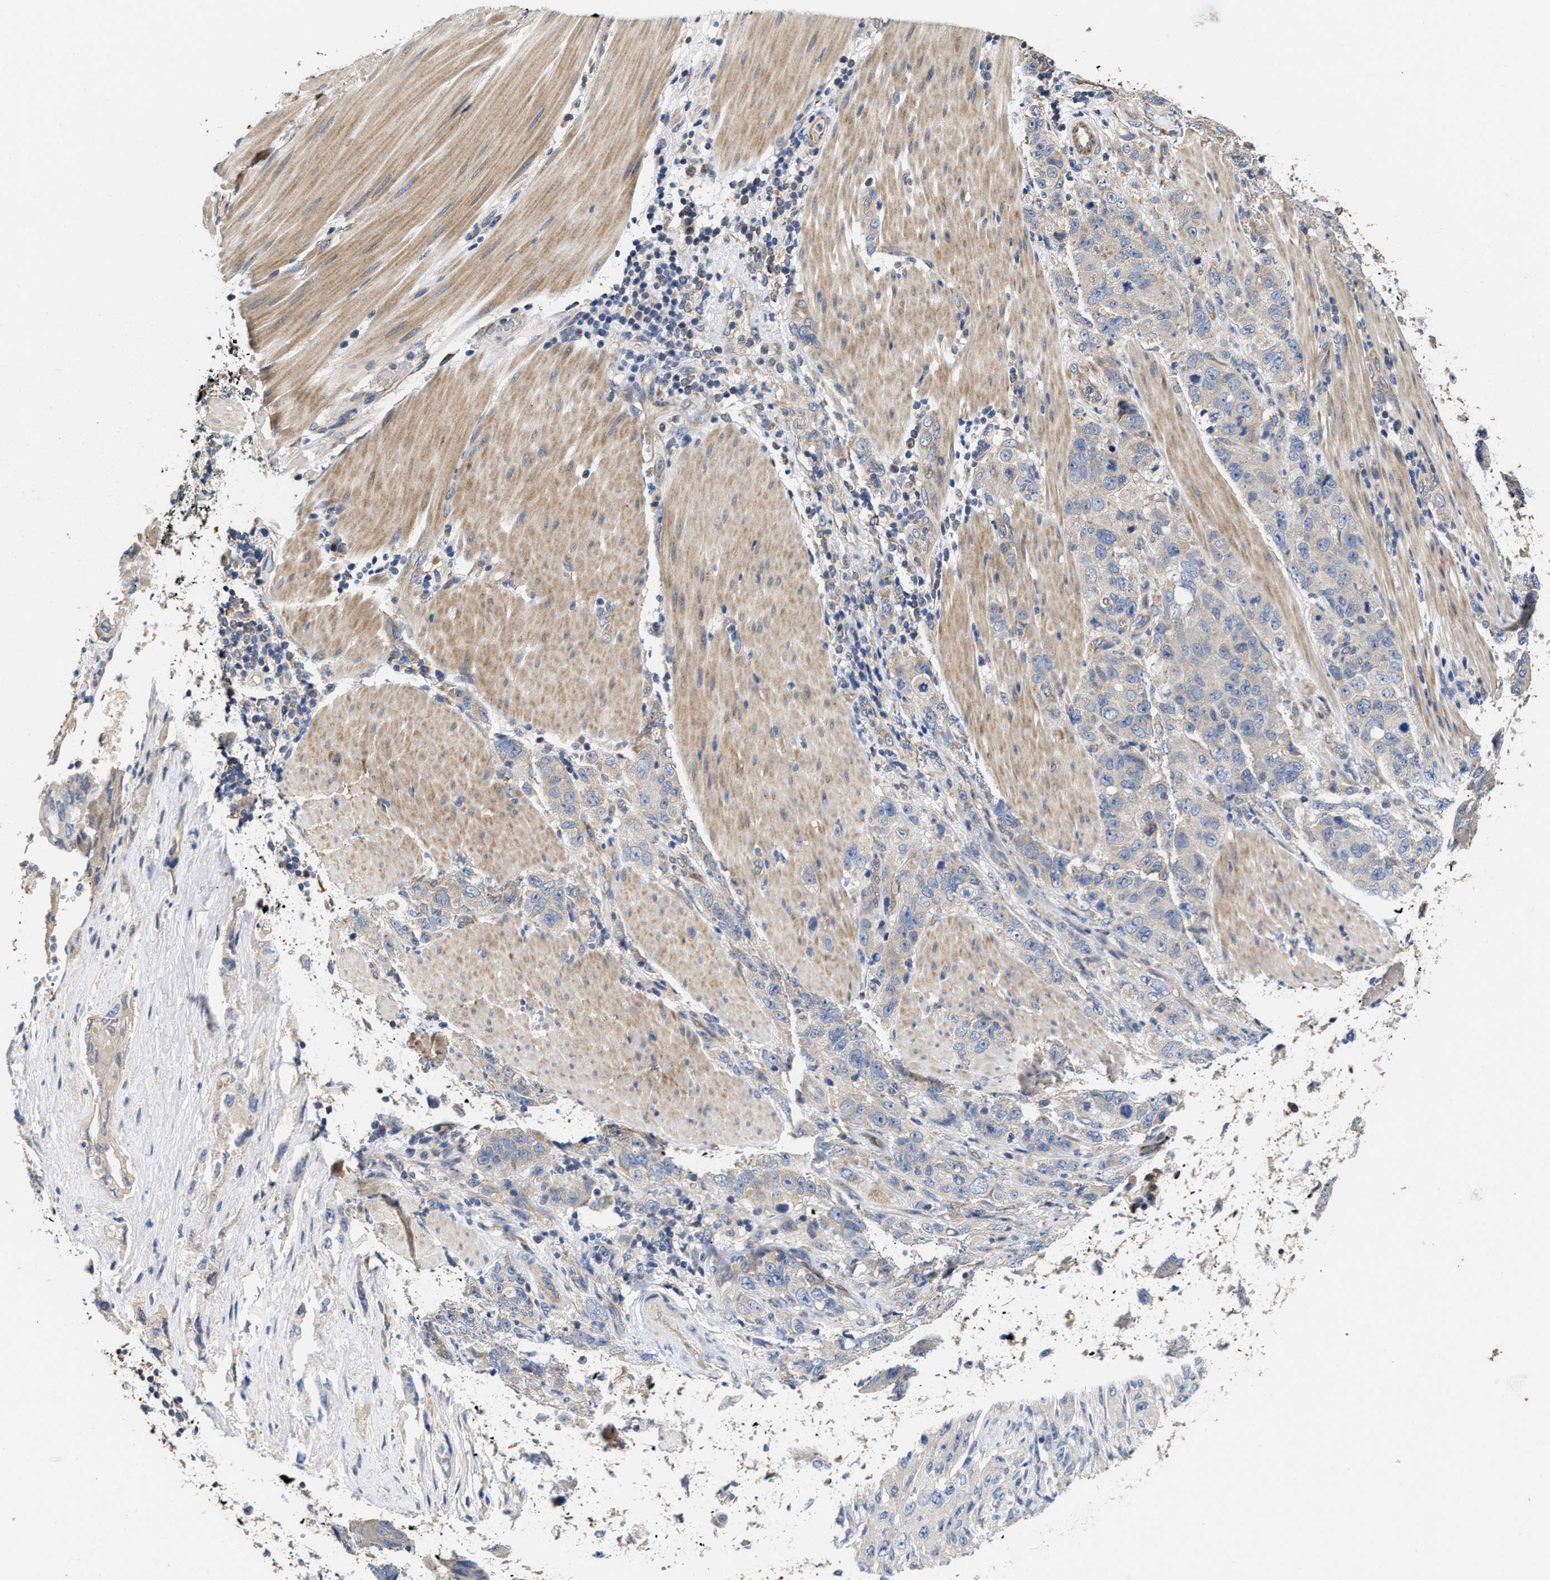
{"staining": {"intensity": "negative", "quantity": "none", "location": "none"}, "tissue": "pancreatic cancer", "cell_type": "Tumor cells", "image_type": "cancer", "snomed": [{"axis": "morphology", "description": "Adenocarcinoma, NOS"}, {"axis": "topography", "description": "Pancreas"}], "caption": "This micrograph is of pancreatic cancer stained with immunohistochemistry to label a protein in brown with the nuclei are counter-stained blue. There is no positivity in tumor cells. Nuclei are stained in blue.", "gene": "TRAF6", "patient": {"sex": "female", "age": 73}}